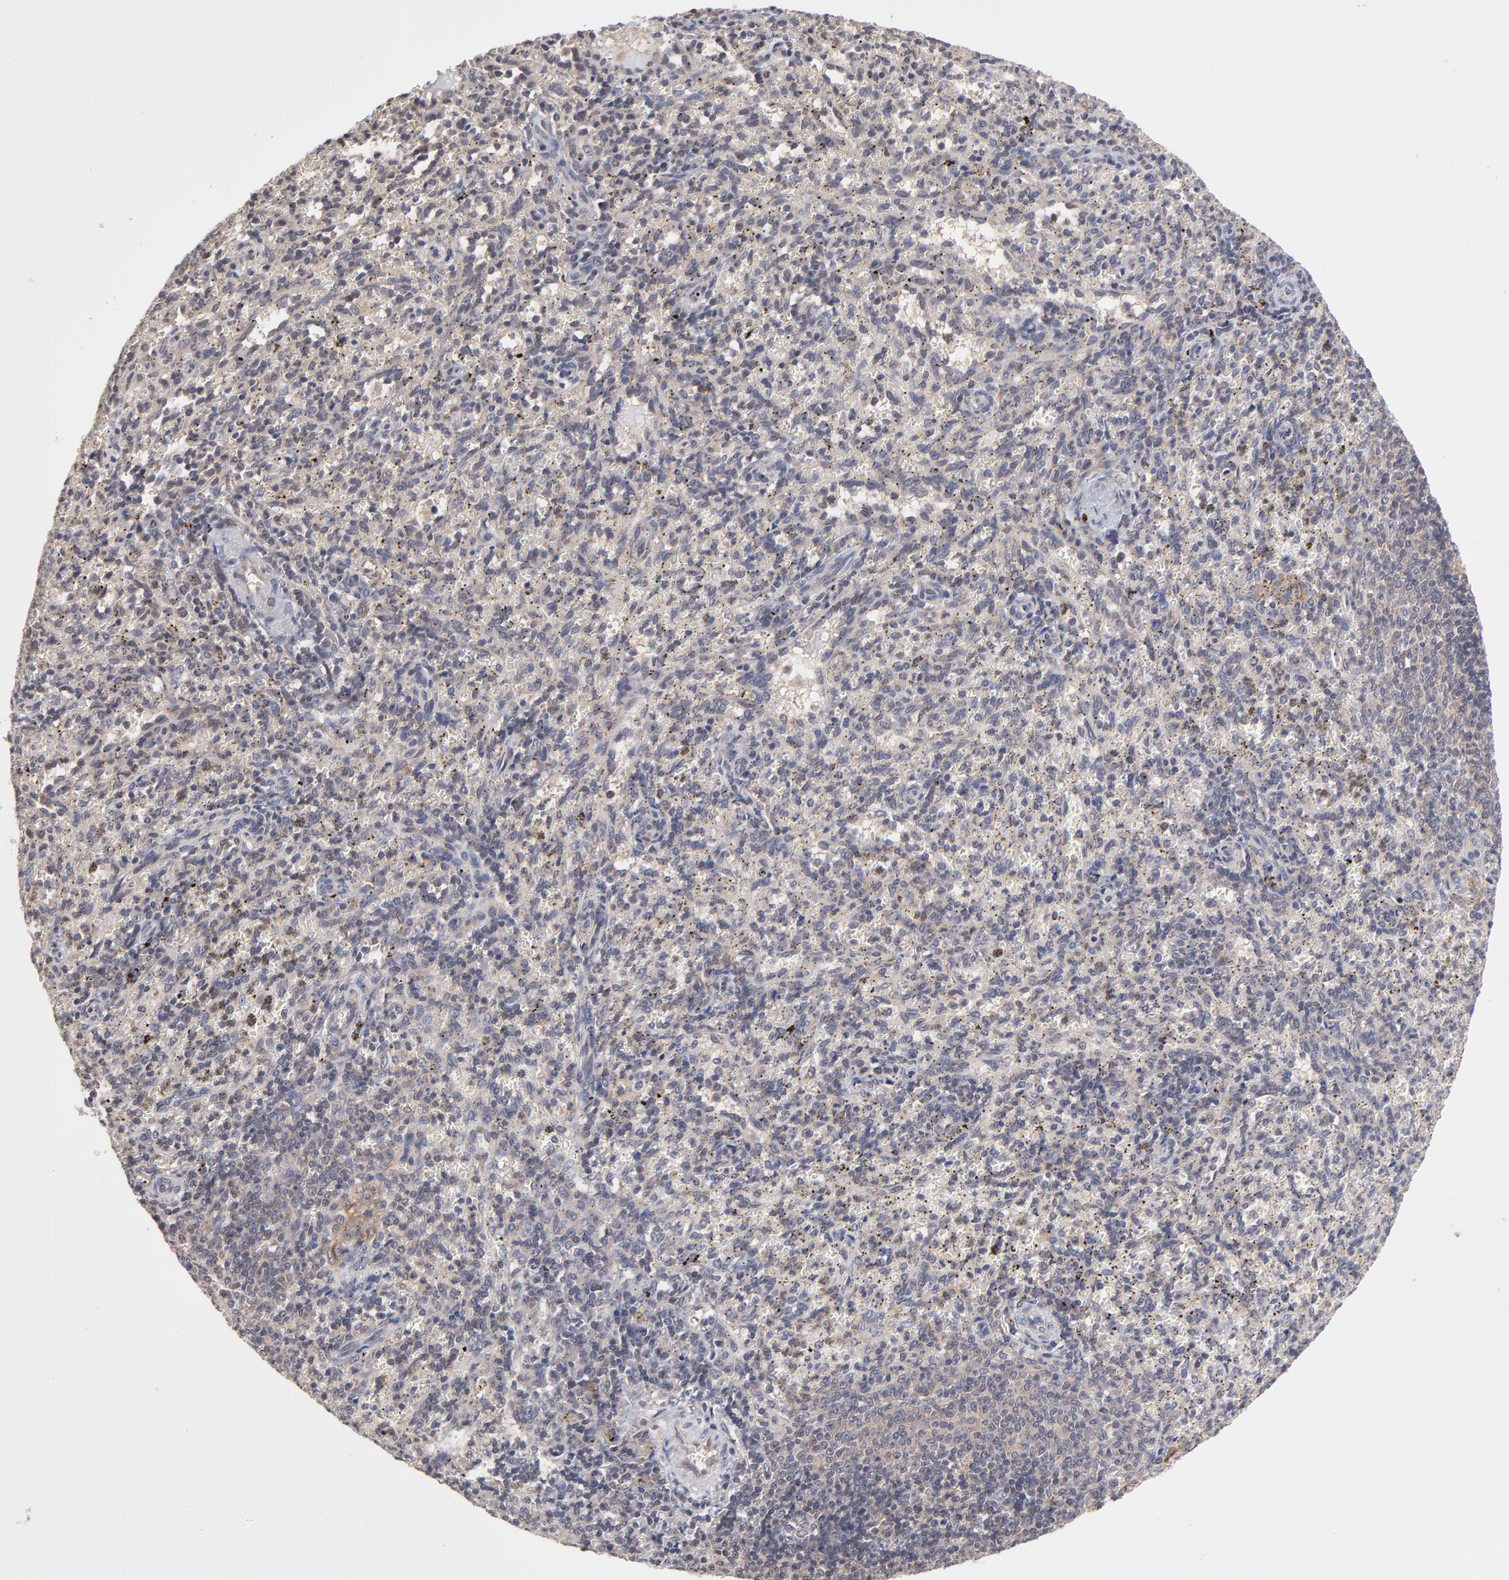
{"staining": {"intensity": "weak", "quantity": "<25%", "location": "cytoplasmic/membranous"}, "tissue": "spleen", "cell_type": "Cells in red pulp", "image_type": "normal", "snomed": [{"axis": "morphology", "description": "Normal tissue, NOS"}, {"axis": "topography", "description": "Spleen"}], "caption": "DAB immunohistochemical staining of normal spleen reveals no significant expression in cells in red pulp.", "gene": "ZNF157", "patient": {"sex": "female", "age": 10}}